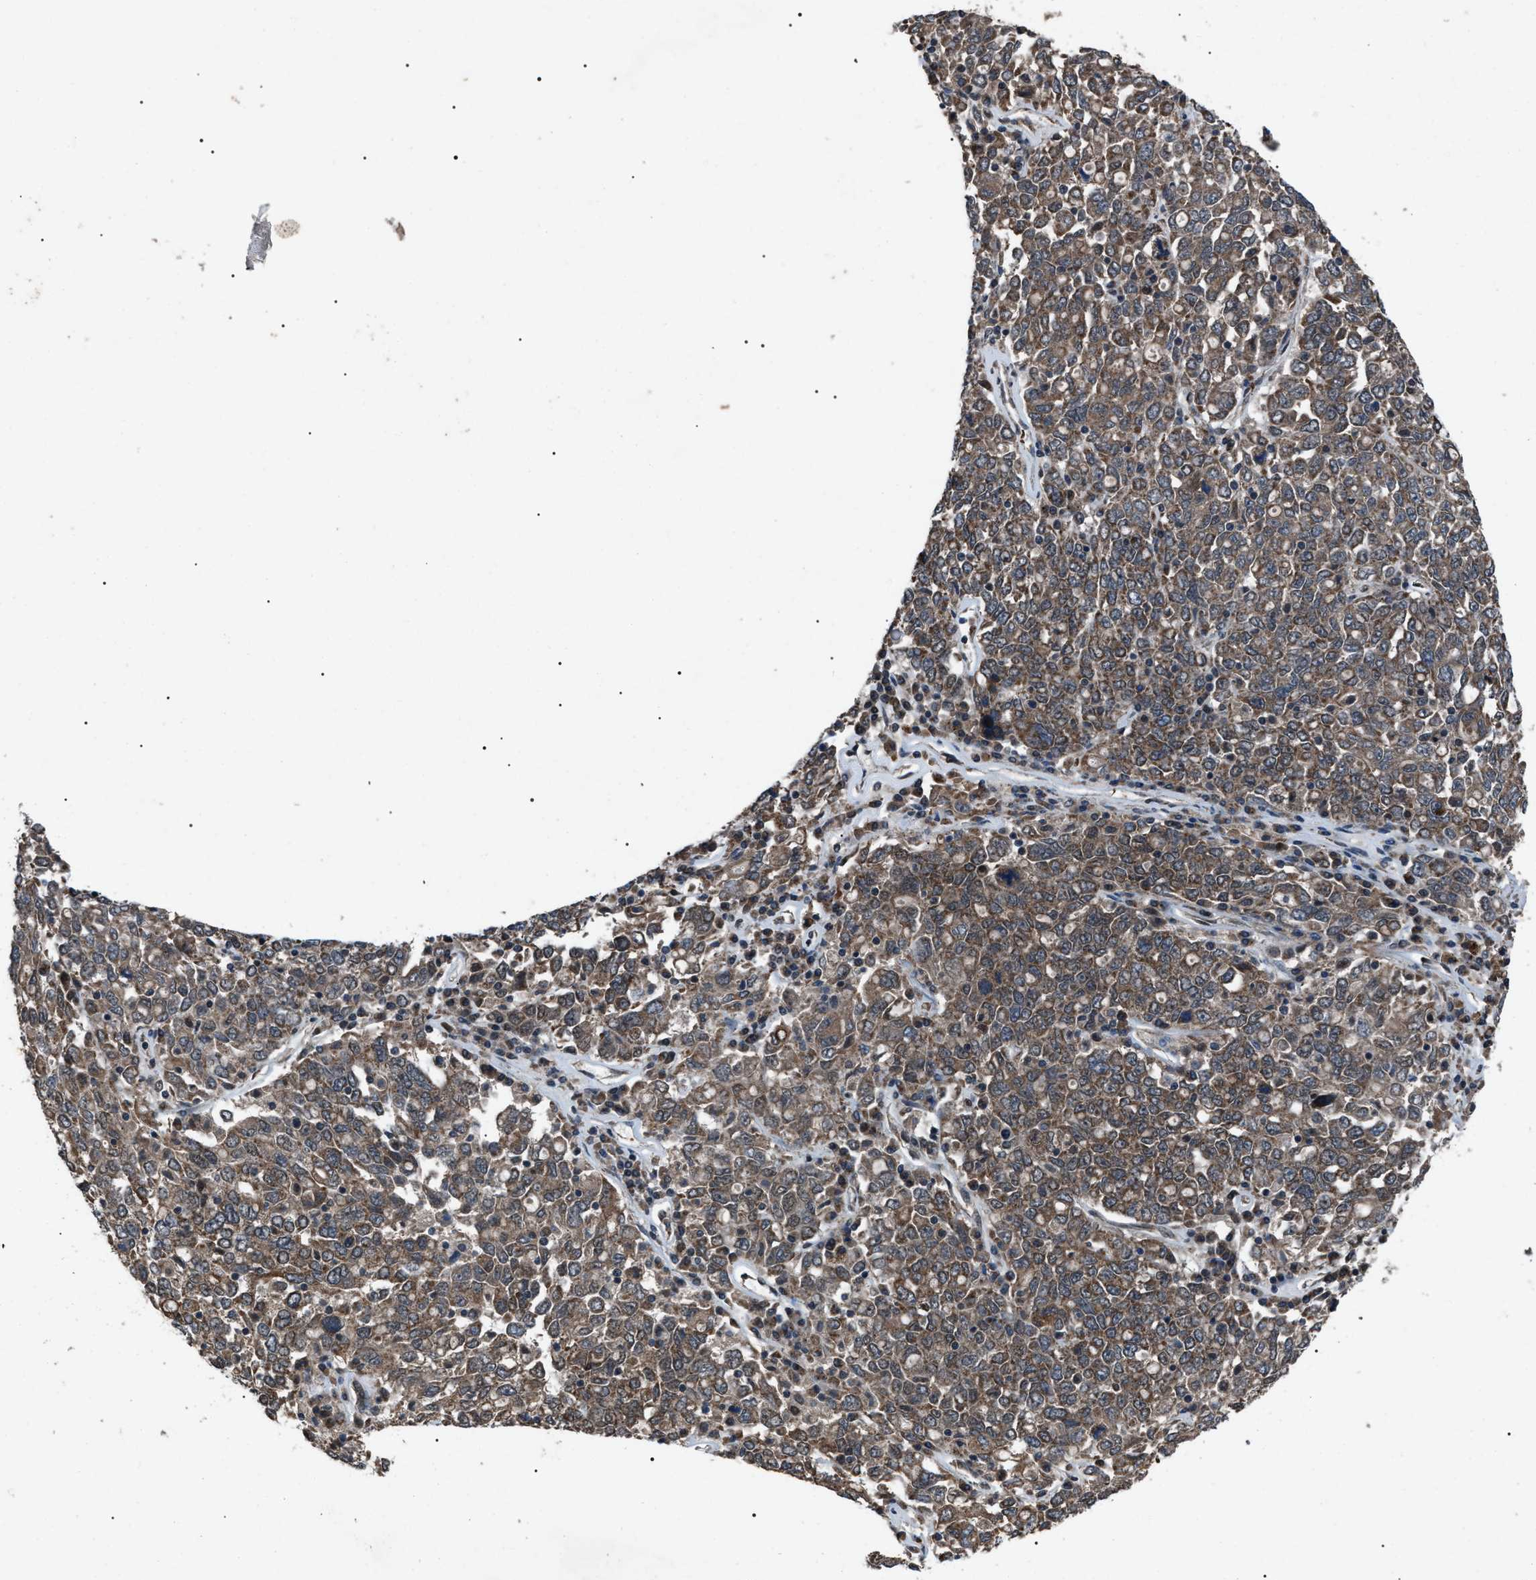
{"staining": {"intensity": "moderate", "quantity": ">75%", "location": "cytoplasmic/membranous"}, "tissue": "ovarian cancer", "cell_type": "Tumor cells", "image_type": "cancer", "snomed": [{"axis": "morphology", "description": "Carcinoma, endometroid"}, {"axis": "topography", "description": "Ovary"}], "caption": "Immunohistochemical staining of ovarian cancer (endometroid carcinoma) reveals medium levels of moderate cytoplasmic/membranous protein staining in about >75% of tumor cells. (IHC, brightfield microscopy, high magnification).", "gene": "ZFAND2A", "patient": {"sex": "female", "age": 62}}